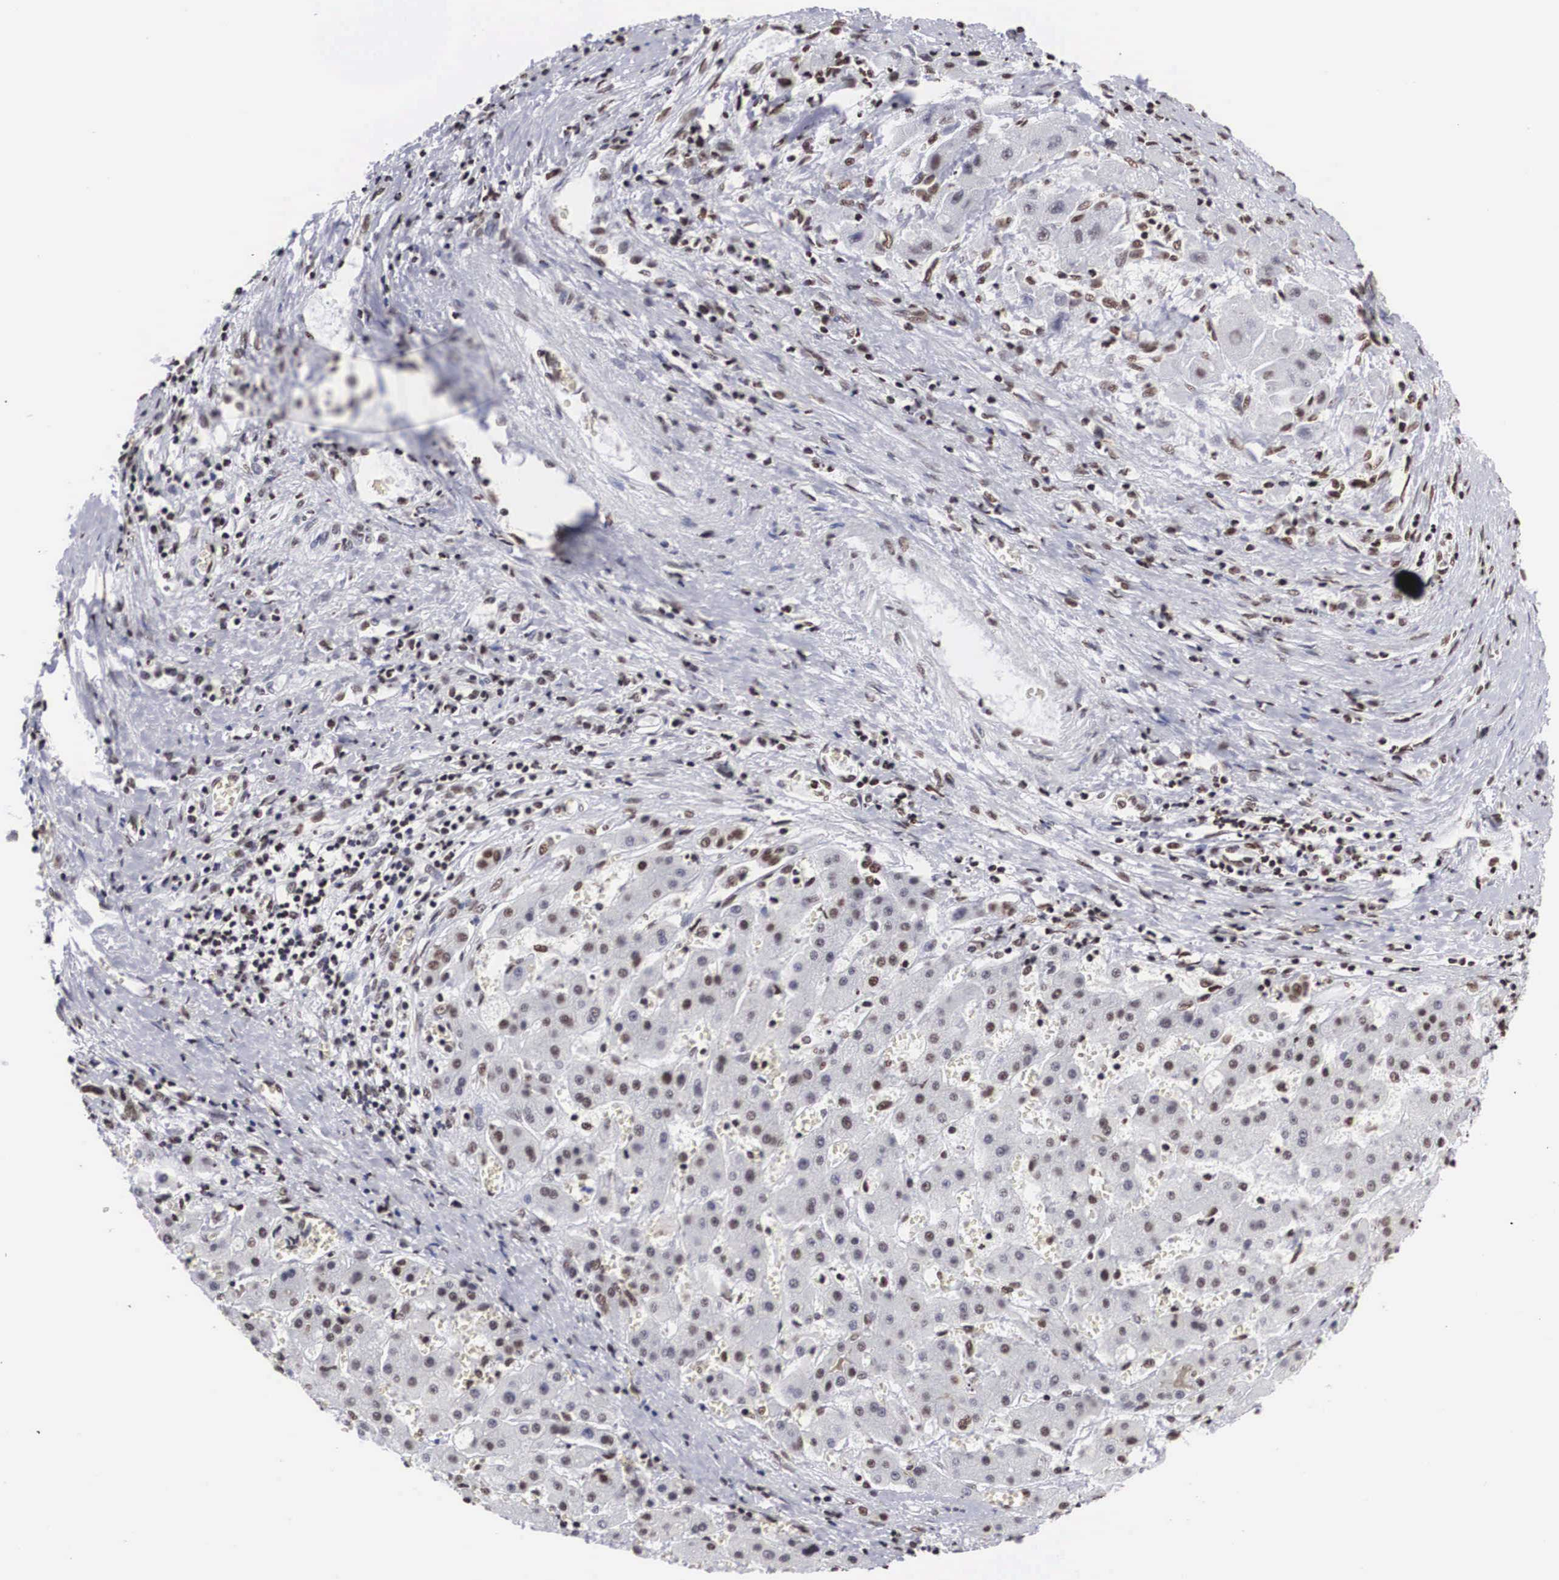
{"staining": {"intensity": "weak", "quantity": ">75%", "location": "nuclear"}, "tissue": "liver cancer", "cell_type": "Tumor cells", "image_type": "cancer", "snomed": [{"axis": "morphology", "description": "Carcinoma, Hepatocellular, NOS"}, {"axis": "topography", "description": "Liver"}], "caption": "Protein staining of hepatocellular carcinoma (liver) tissue shows weak nuclear positivity in about >75% of tumor cells. (DAB (3,3'-diaminobenzidine) IHC, brown staining for protein, blue staining for nuclei).", "gene": "ACIN1", "patient": {"sex": "male", "age": 24}}